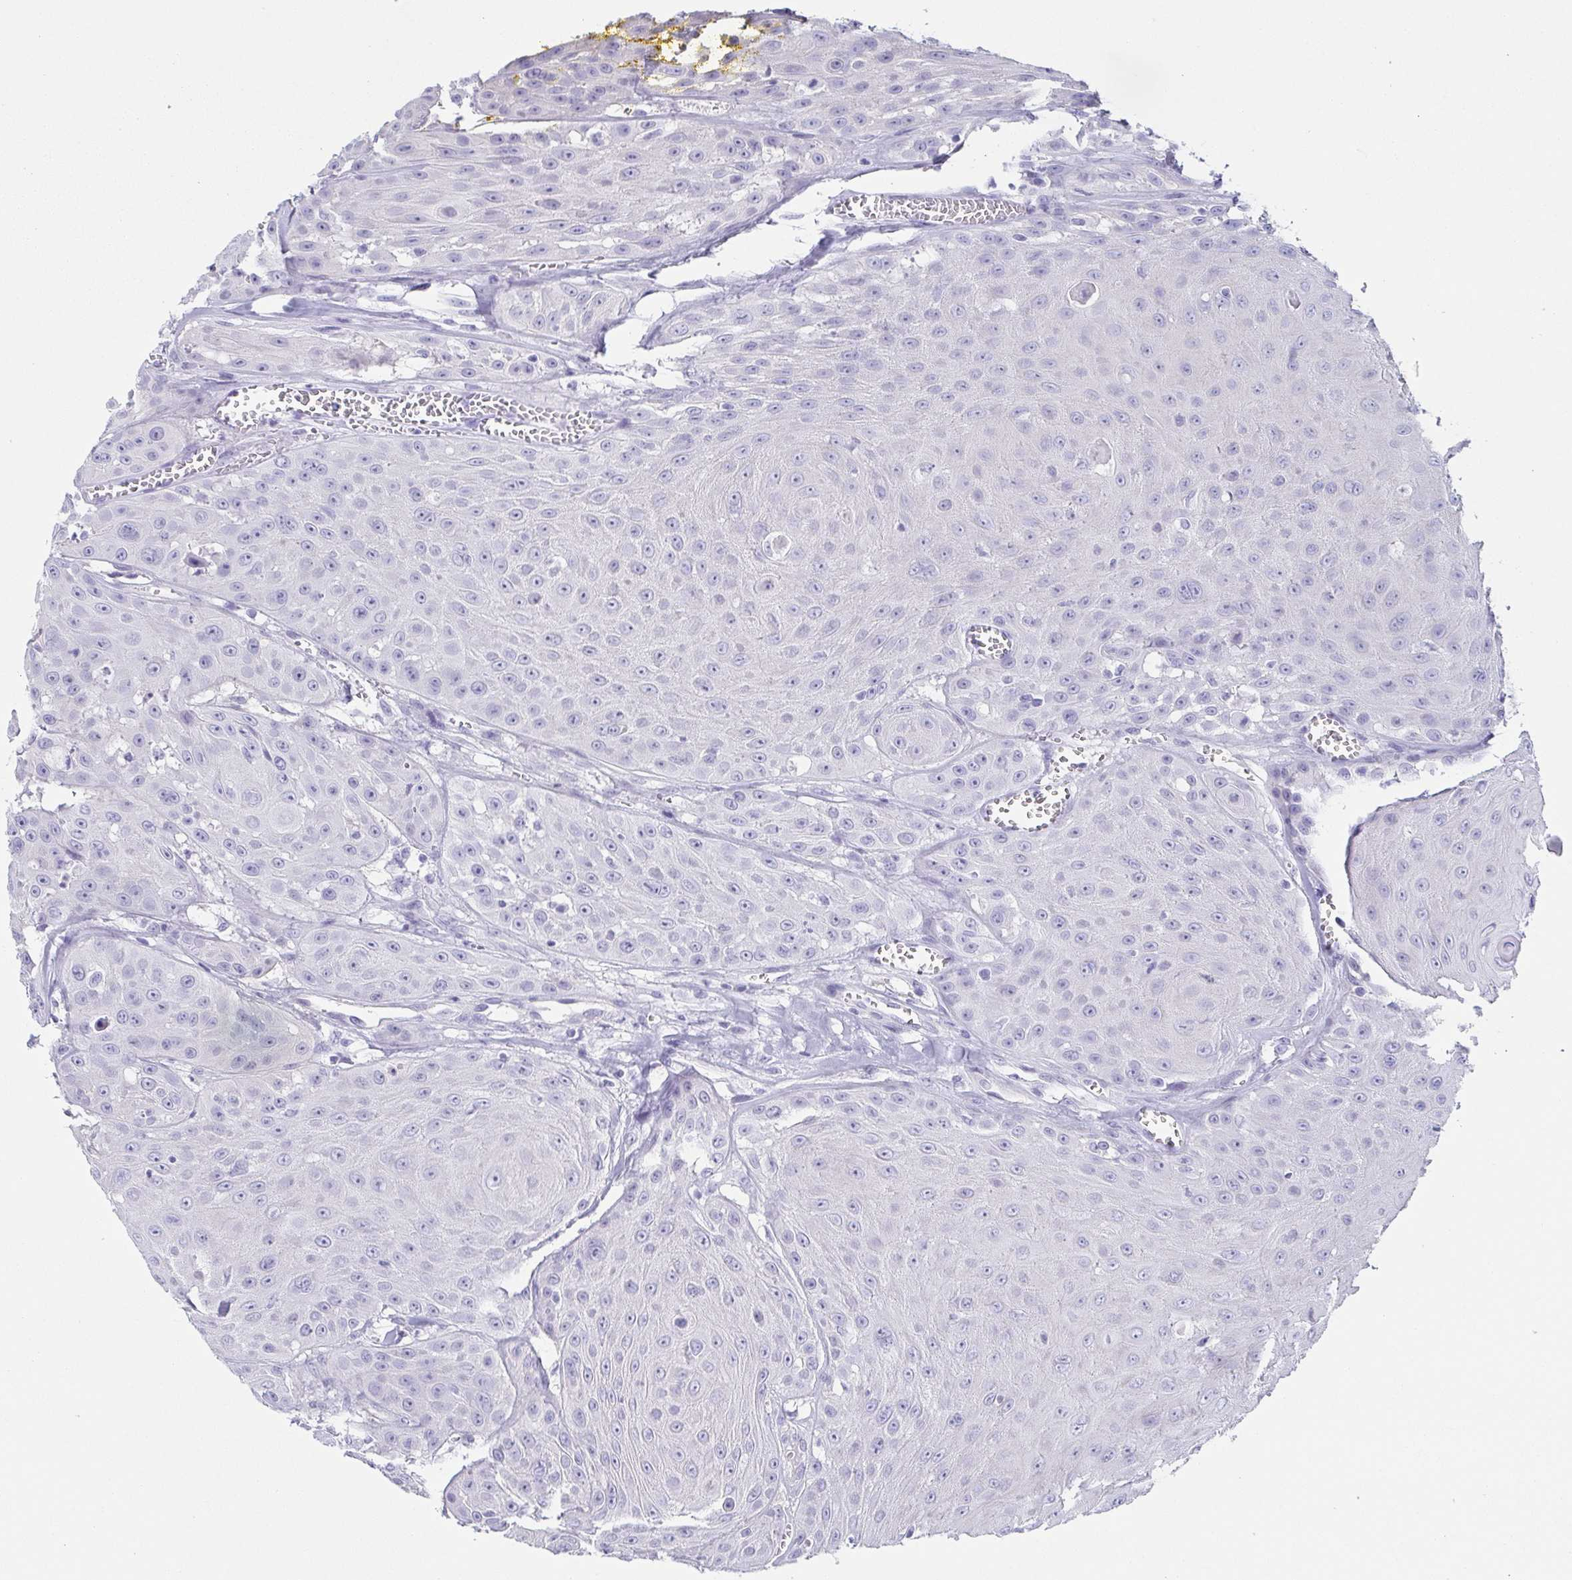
{"staining": {"intensity": "negative", "quantity": "none", "location": "none"}, "tissue": "head and neck cancer", "cell_type": "Tumor cells", "image_type": "cancer", "snomed": [{"axis": "morphology", "description": "Squamous cell carcinoma, NOS"}, {"axis": "topography", "description": "Oral tissue"}, {"axis": "topography", "description": "Head-Neck"}], "caption": "An immunohistochemistry image of squamous cell carcinoma (head and neck) is shown. There is no staining in tumor cells of squamous cell carcinoma (head and neck). (Immunohistochemistry, brightfield microscopy, high magnification).", "gene": "PRR4", "patient": {"sex": "male", "age": 81}}